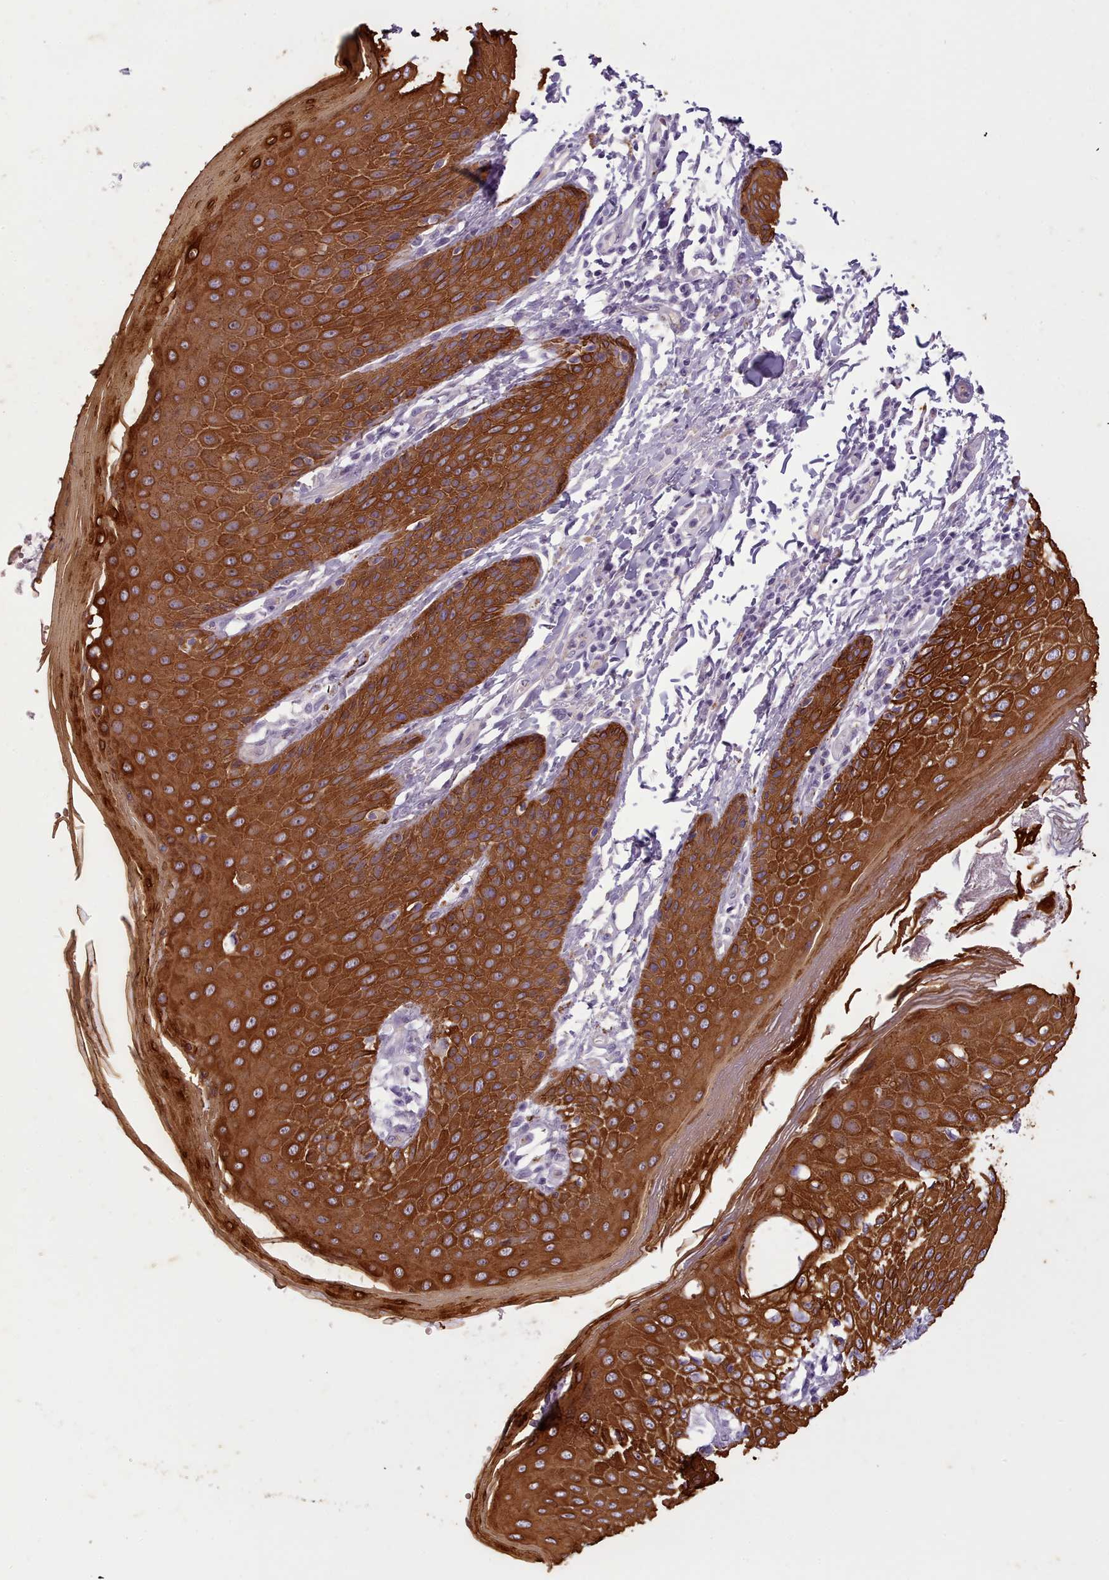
{"staining": {"intensity": "strong", "quantity": ">75%", "location": "cytoplasmic/membranous"}, "tissue": "skin", "cell_type": "Epidermal cells", "image_type": "normal", "snomed": [{"axis": "morphology", "description": "Normal tissue, NOS"}, {"axis": "topography", "description": "Peripheral nerve tissue"}], "caption": "Immunohistochemical staining of unremarkable skin exhibits strong cytoplasmic/membranous protein positivity in approximately >75% of epidermal cells. (Brightfield microscopy of DAB IHC at high magnification).", "gene": "PLD4", "patient": {"sex": "male", "age": 51}}